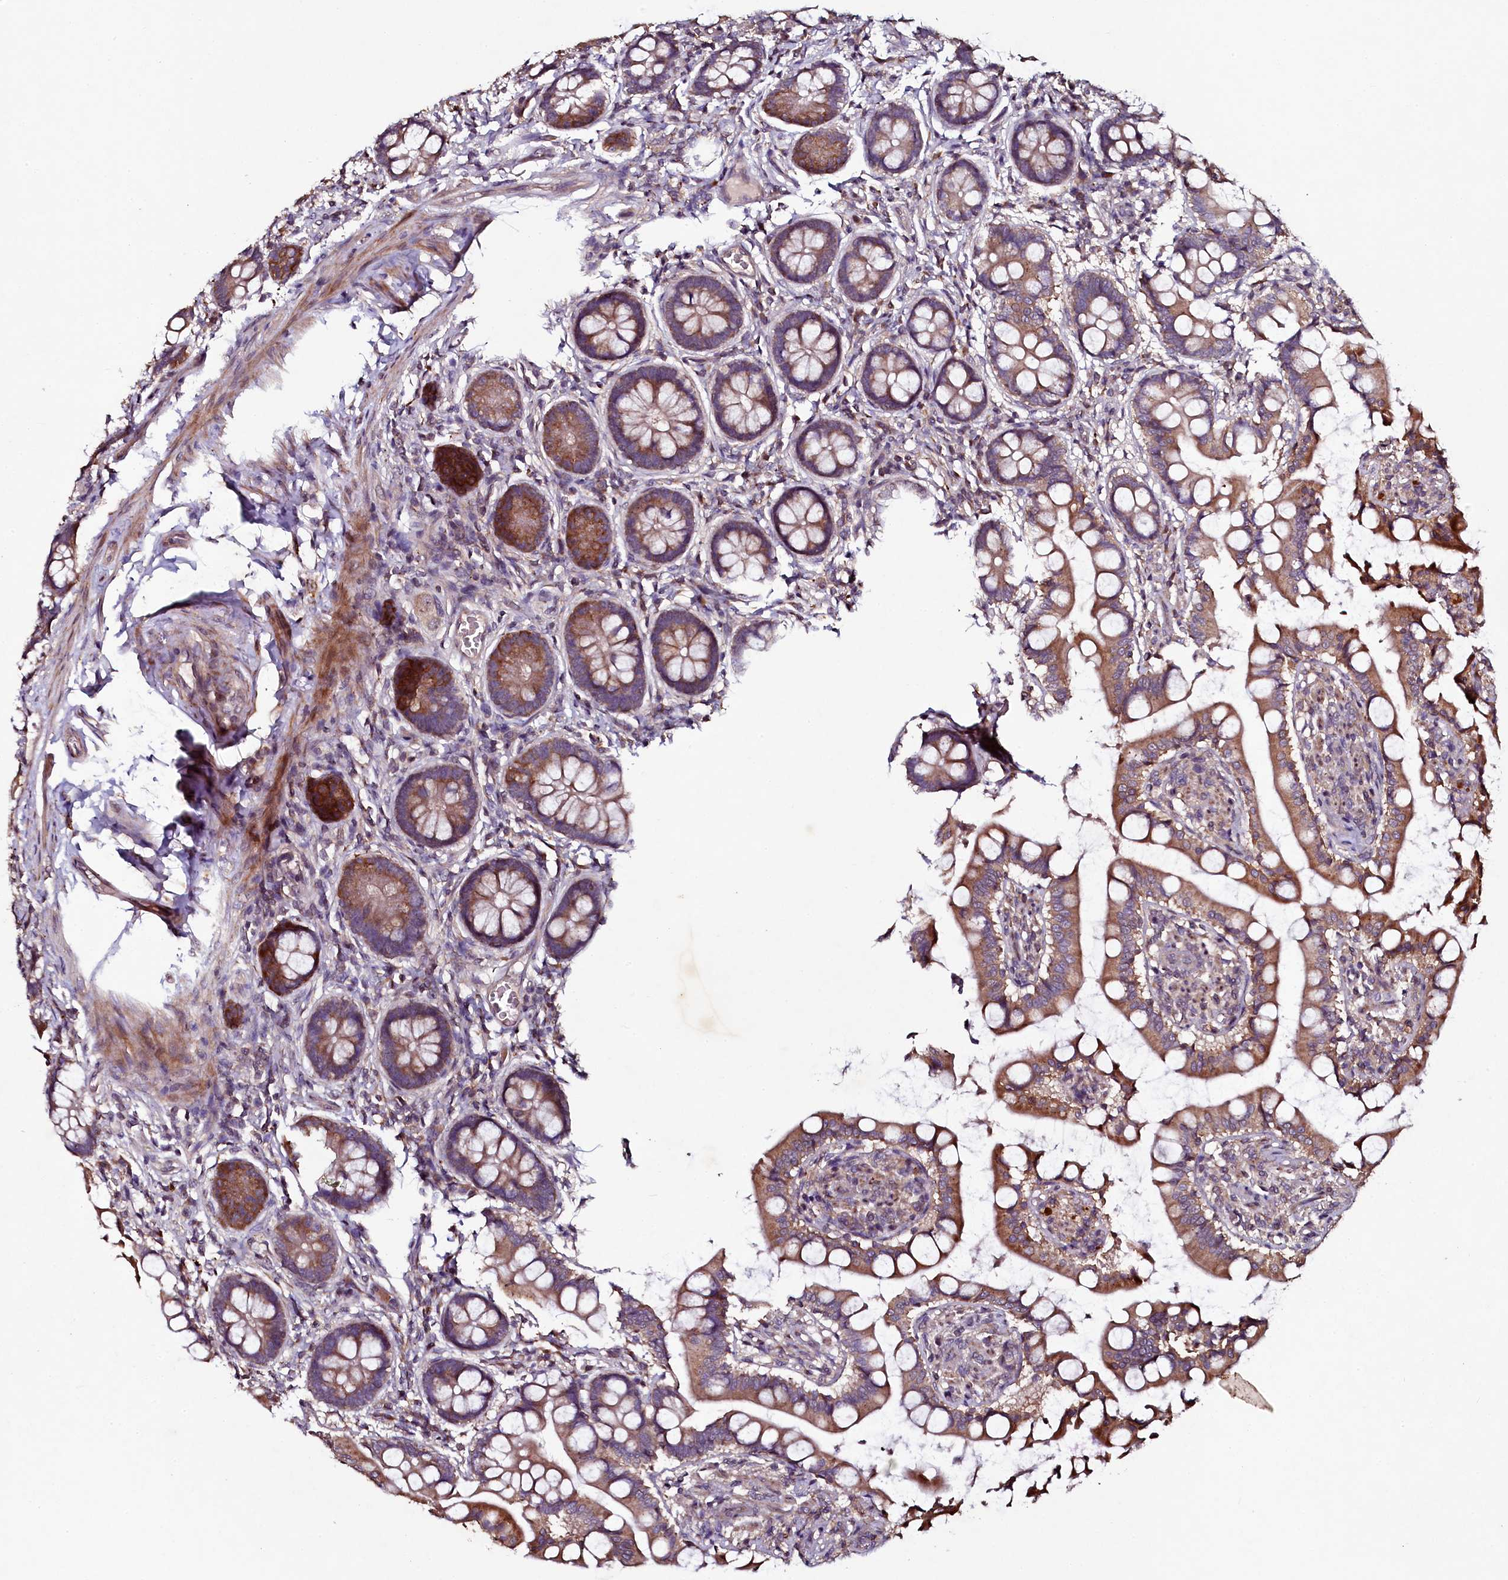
{"staining": {"intensity": "strong", "quantity": ">75%", "location": "cytoplasmic/membranous"}, "tissue": "small intestine", "cell_type": "Glandular cells", "image_type": "normal", "snomed": [{"axis": "morphology", "description": "Normal tissue, NOS"}, {"axis": "topography", "description": "Small intestine"}], "caption": "Immunohistochemical staining of benign small intestine reveals >75% levels of strong cytoplasmic/membranous protein expression in about >75% of glandular cells. The staining was performed using DAB to visualize the protein expression in brown, while the nuclei were stained in blue with hematoxylin (Magnification: 20x).", "gene": "SEC24C", "patient": {"sex": "male", "age": 52}}